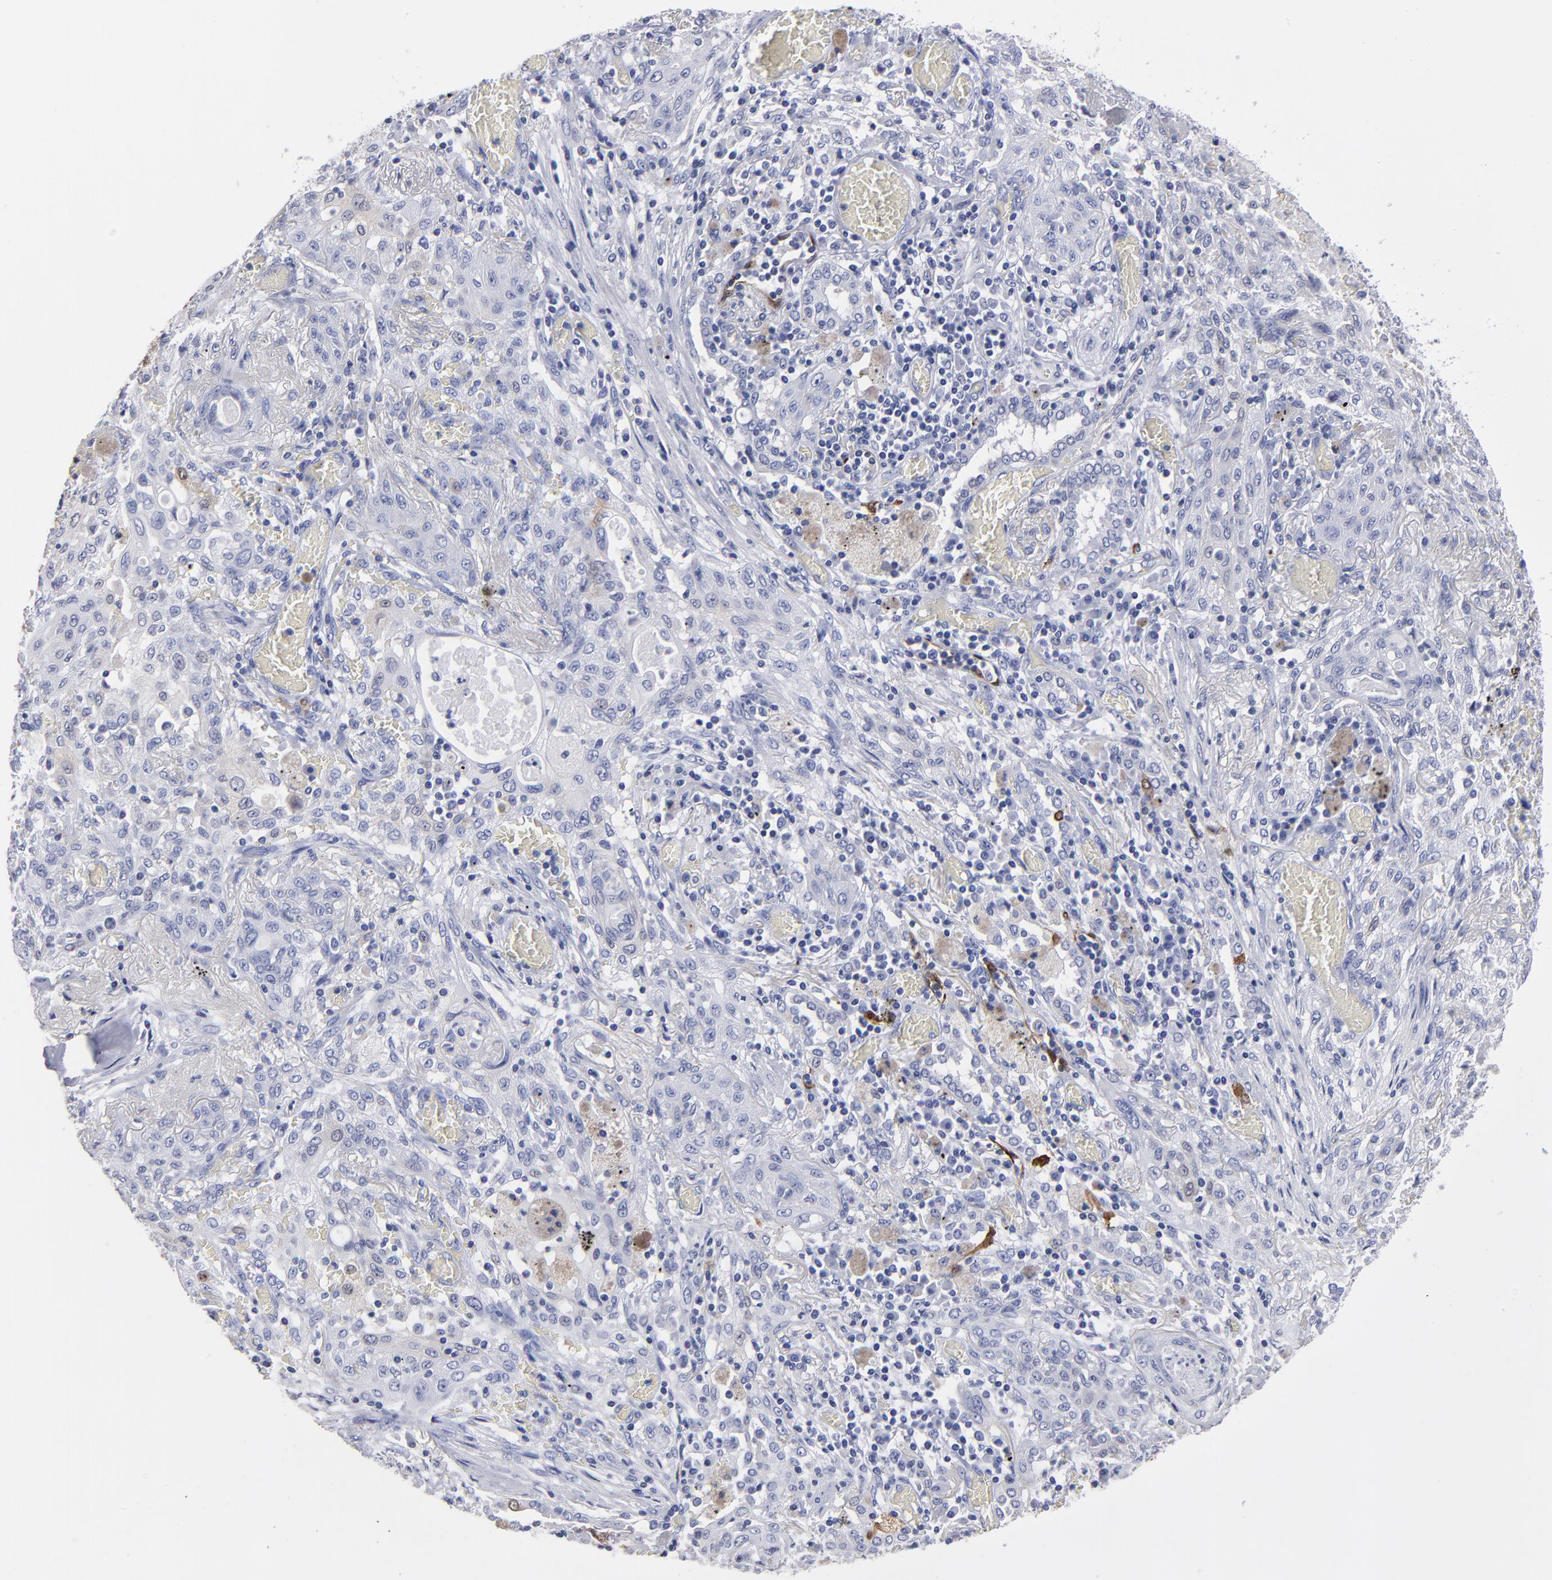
{"staining": {"intensity": "negative", "quantity": "none", "location": "none"}, "tissue": "lung cancer", "cell_type": "Tumor cells", "image_type": "cancer", "snomed": [{"axis": "morphology", "description": "Squamous cell carcinoma, NOS"}, {"axis": "topography", "description": "Lung"}], "caption": "The immunohistochemistry (IHC) histopathology image has no significant staining in tumor cells of squamous cell carcinoma (lung) tissue.", "gene": "FABP4", "patient": {"sex": "female", "age": 47}}